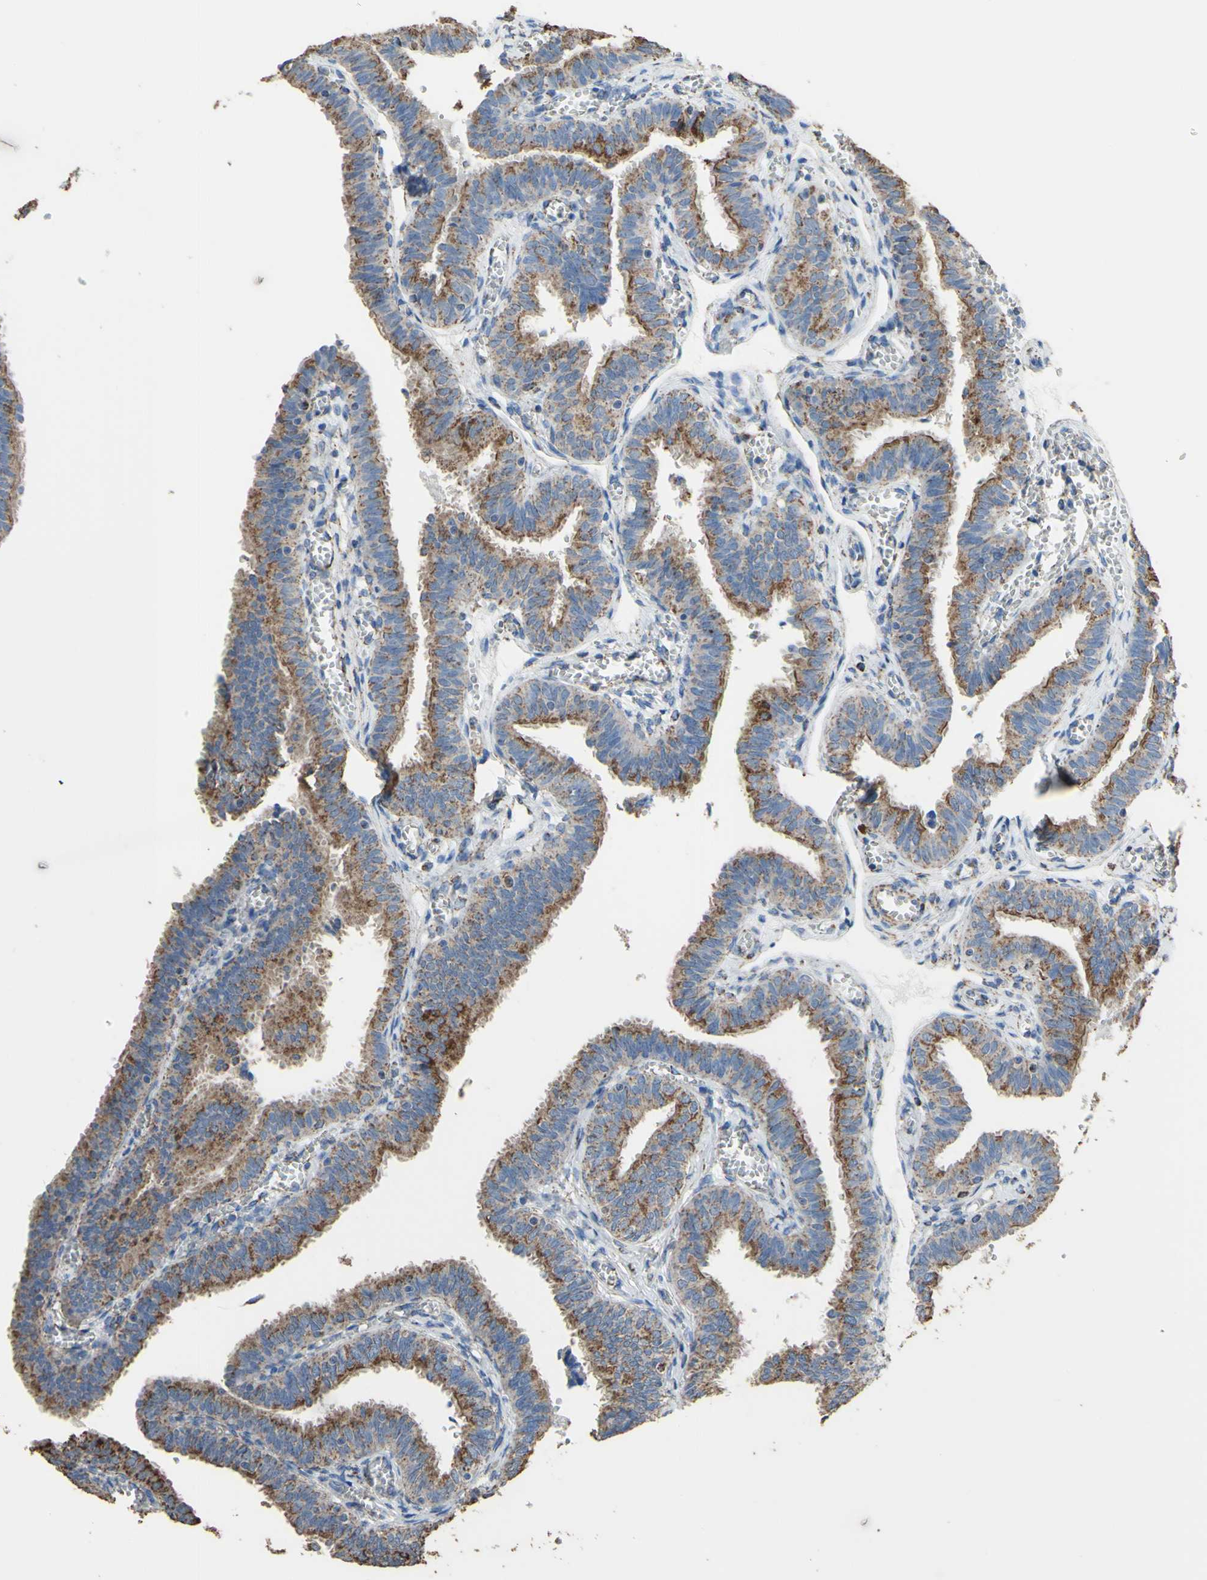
{"staining": {"intensity": "moderate", "quantity": ">75%", "location": "cytoplasmic/membranous"}, "tissue": "fallopian tube", "cell_type": "Glandular cells", "image_type": "normal", "snomed": [{"axis": "morphology", "description": "Normal tissue, NOS"}, {"axis": "topography", "description": "Fallopian tube"}], "caption": "Protein expression analysis of normal fallopian tube demonstrates moderate cytoplasmic/membranous positivity in about >75% of glandular cells.", "gene": "CMKLR2", "patient": {"sex": "female", "age": 46}}